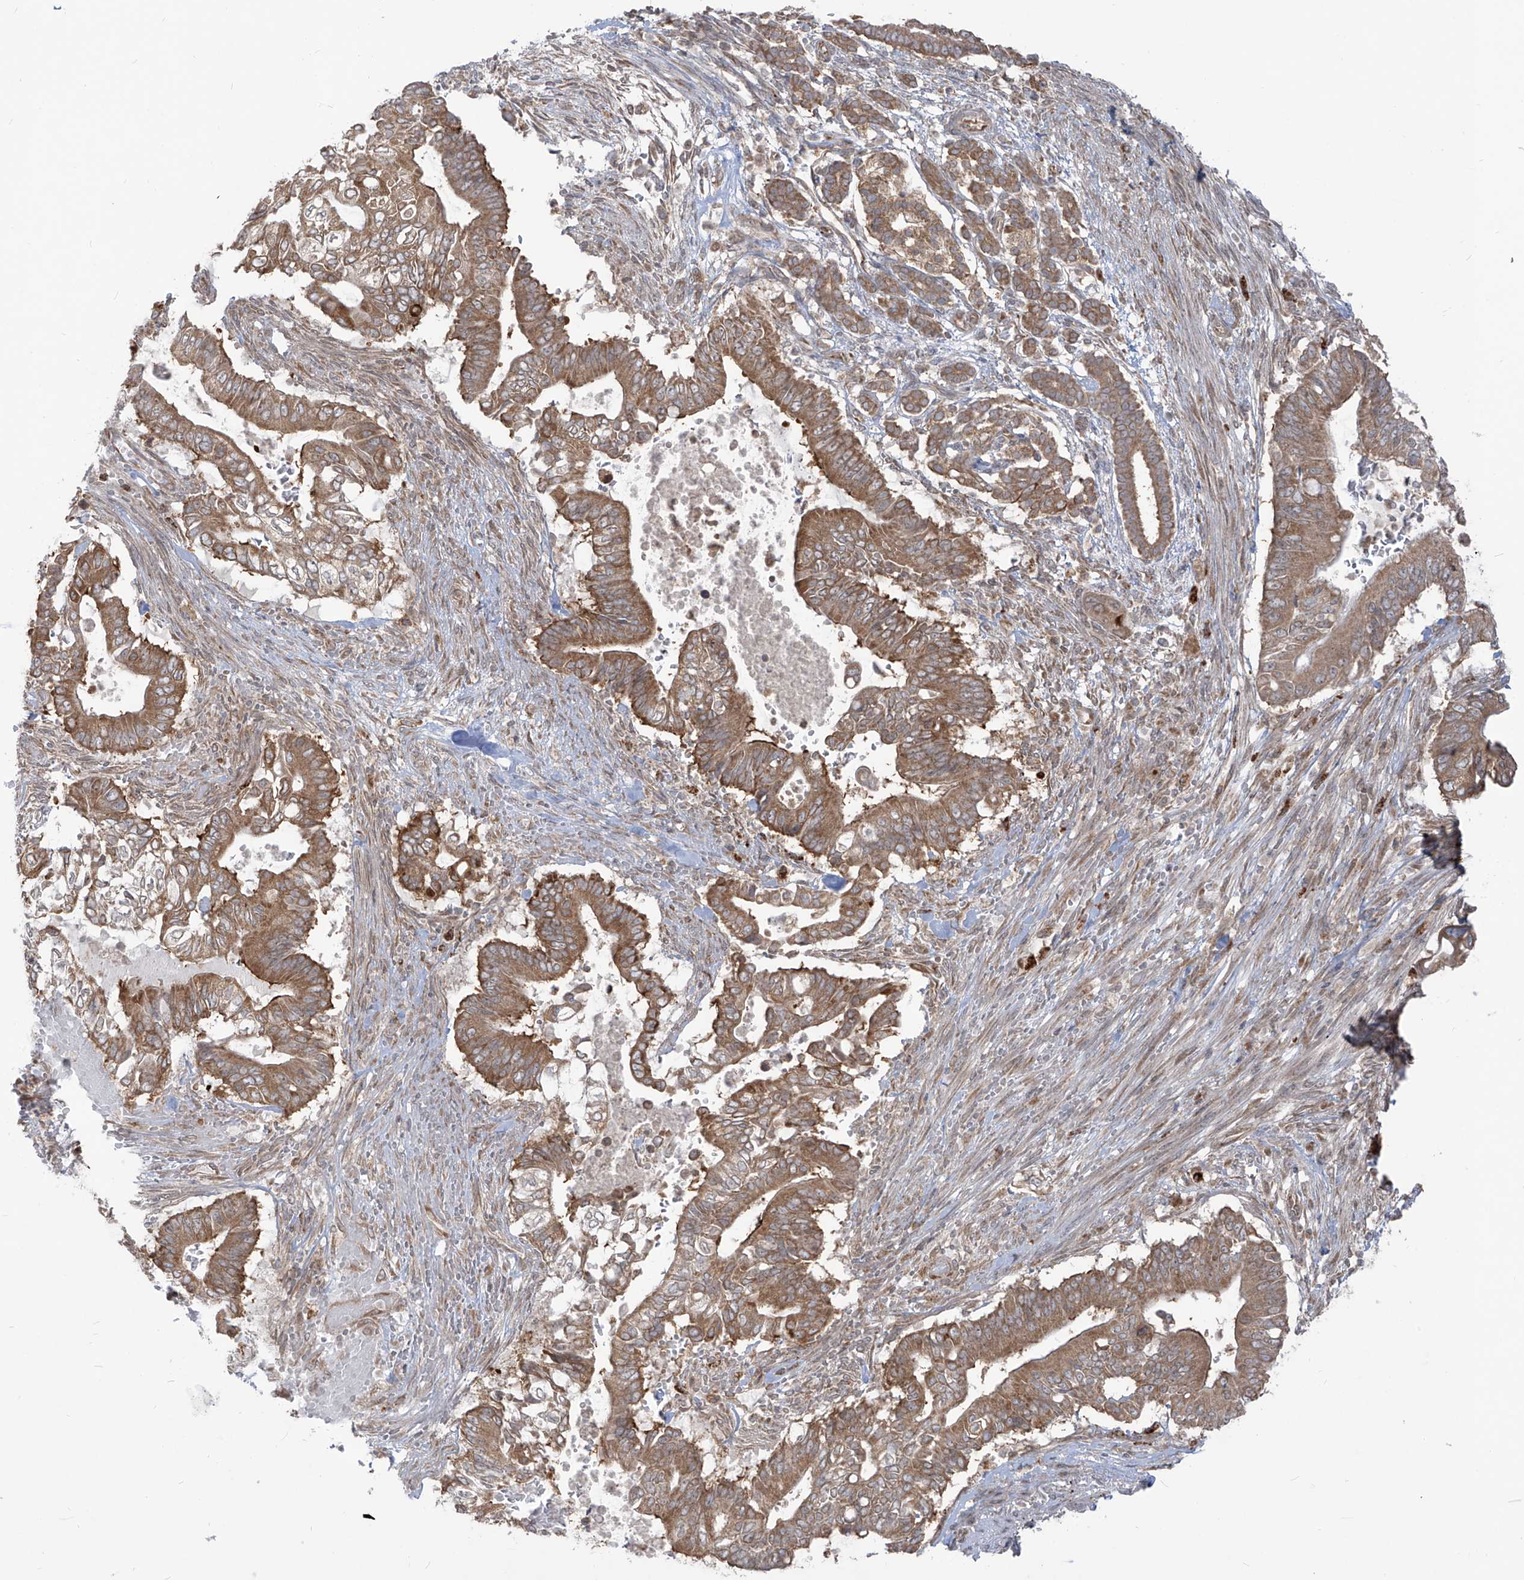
{"staining": {"intensity": "moderate", "quantity": ">75%", "location": "cytoplasmic/membranous"}, "tissue": "pancreatic cancer", "cell_type": "Tumor cells", "image_type": "cancer", "snomed": [{"axis": "morphology", "description": "Adenocarcinoma, NOS"}, {"axis": "topography", "description": "Pancreas"}], "caption": "Pancreatic cancer (adenocarcinoma) stained for a protein displays moderate cytoplasmic/membranous positivity in tumor cells.", "gene": "TRIM67", "patient": {"sex": "male", "age": 68}}